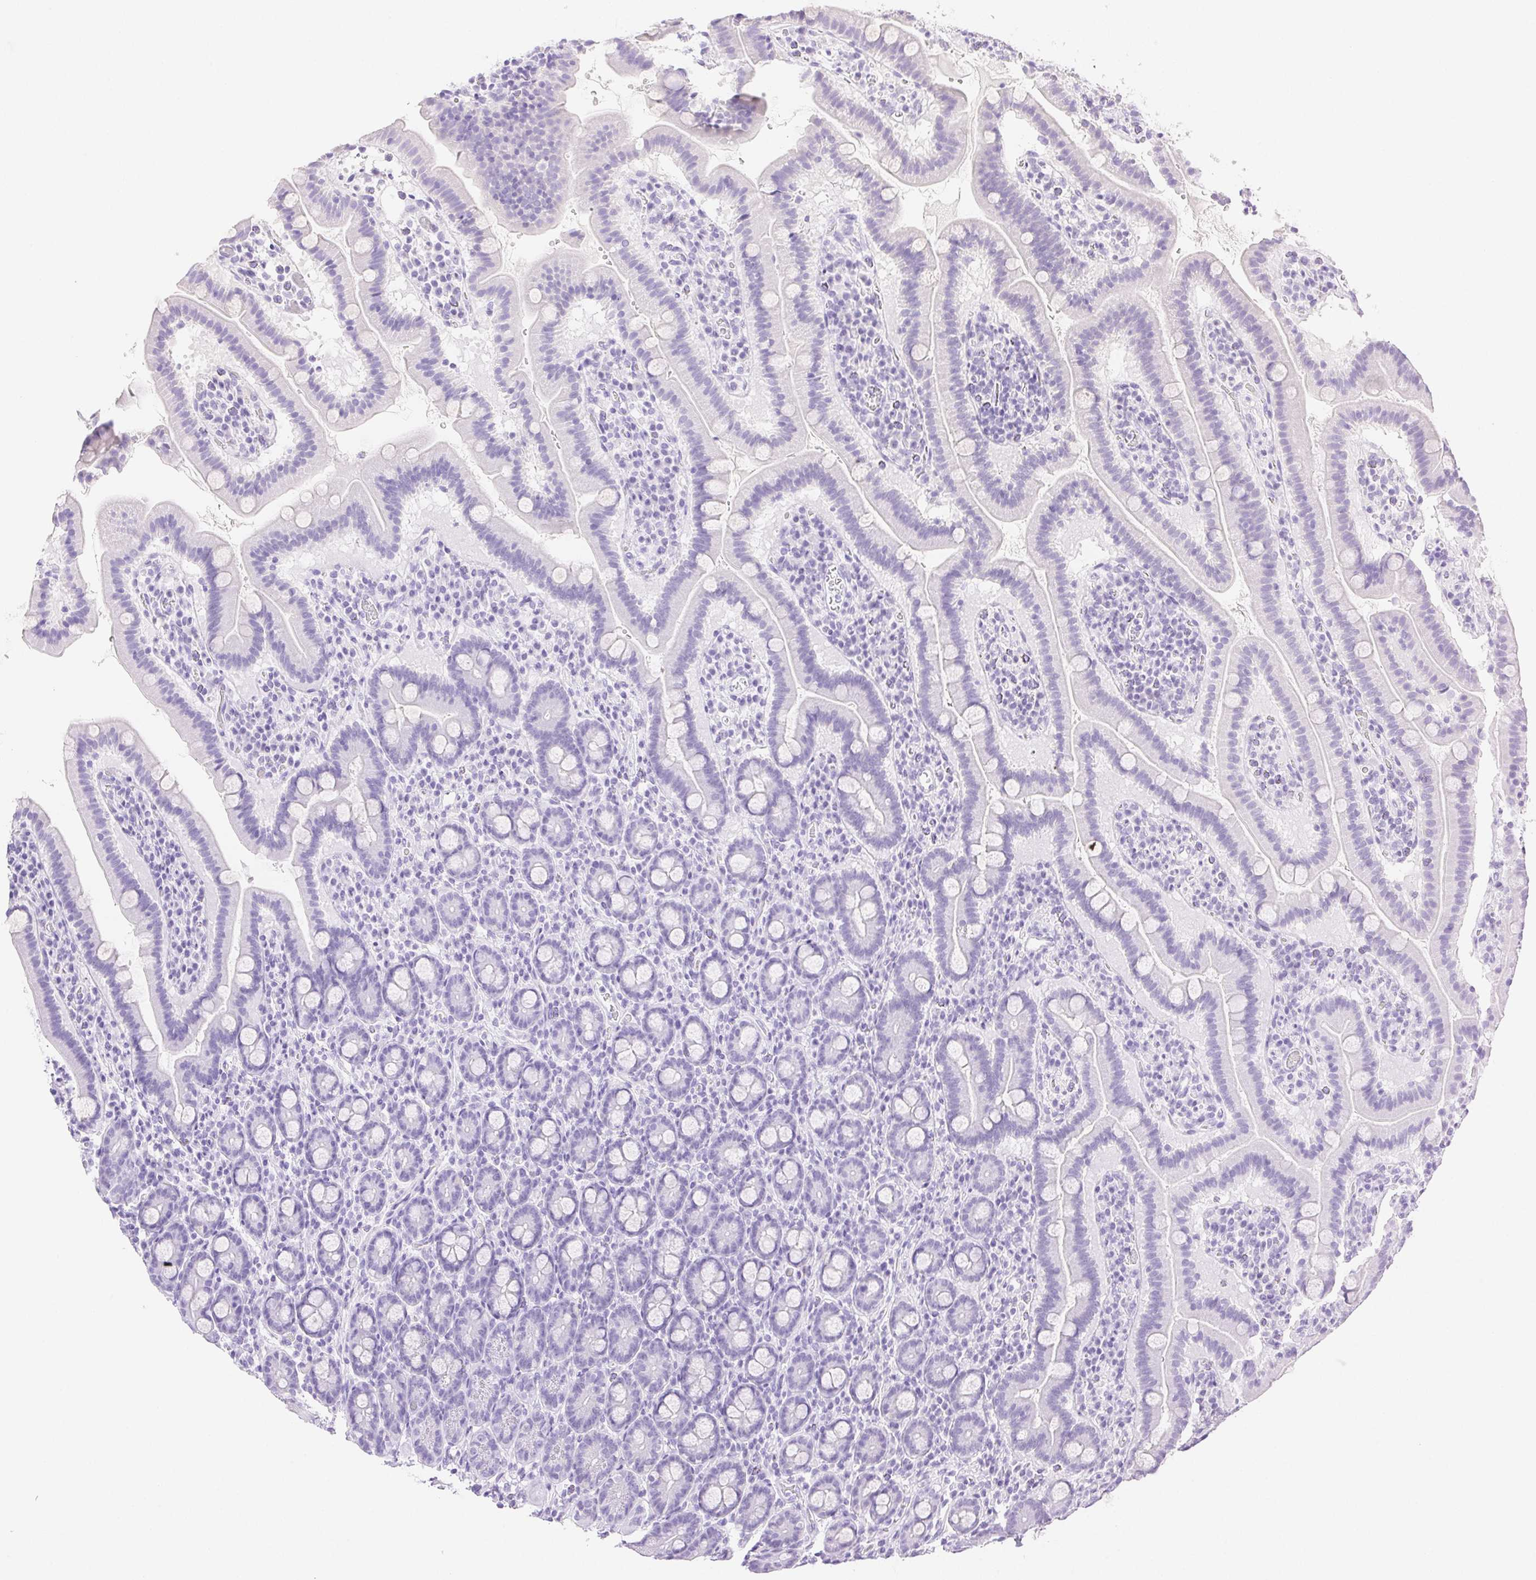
{"staining": {"intensity": "negative", "quantity": "none", "location": "none"}, "tissue": "small intestine", "cell_type": "Glandular cells", "image_type": "normal", "snomed": [{"axis": "morphology", "description": "Normal tissue, NOS"}, {"axis": "topography", "description": "Small intestine"}], "caption": "Immunohistochemistry of unremarkable small intestine reveals no expression in glandular cells.", "gene": "SPACA4", "patient": {"sex": "male", "age": 26}}